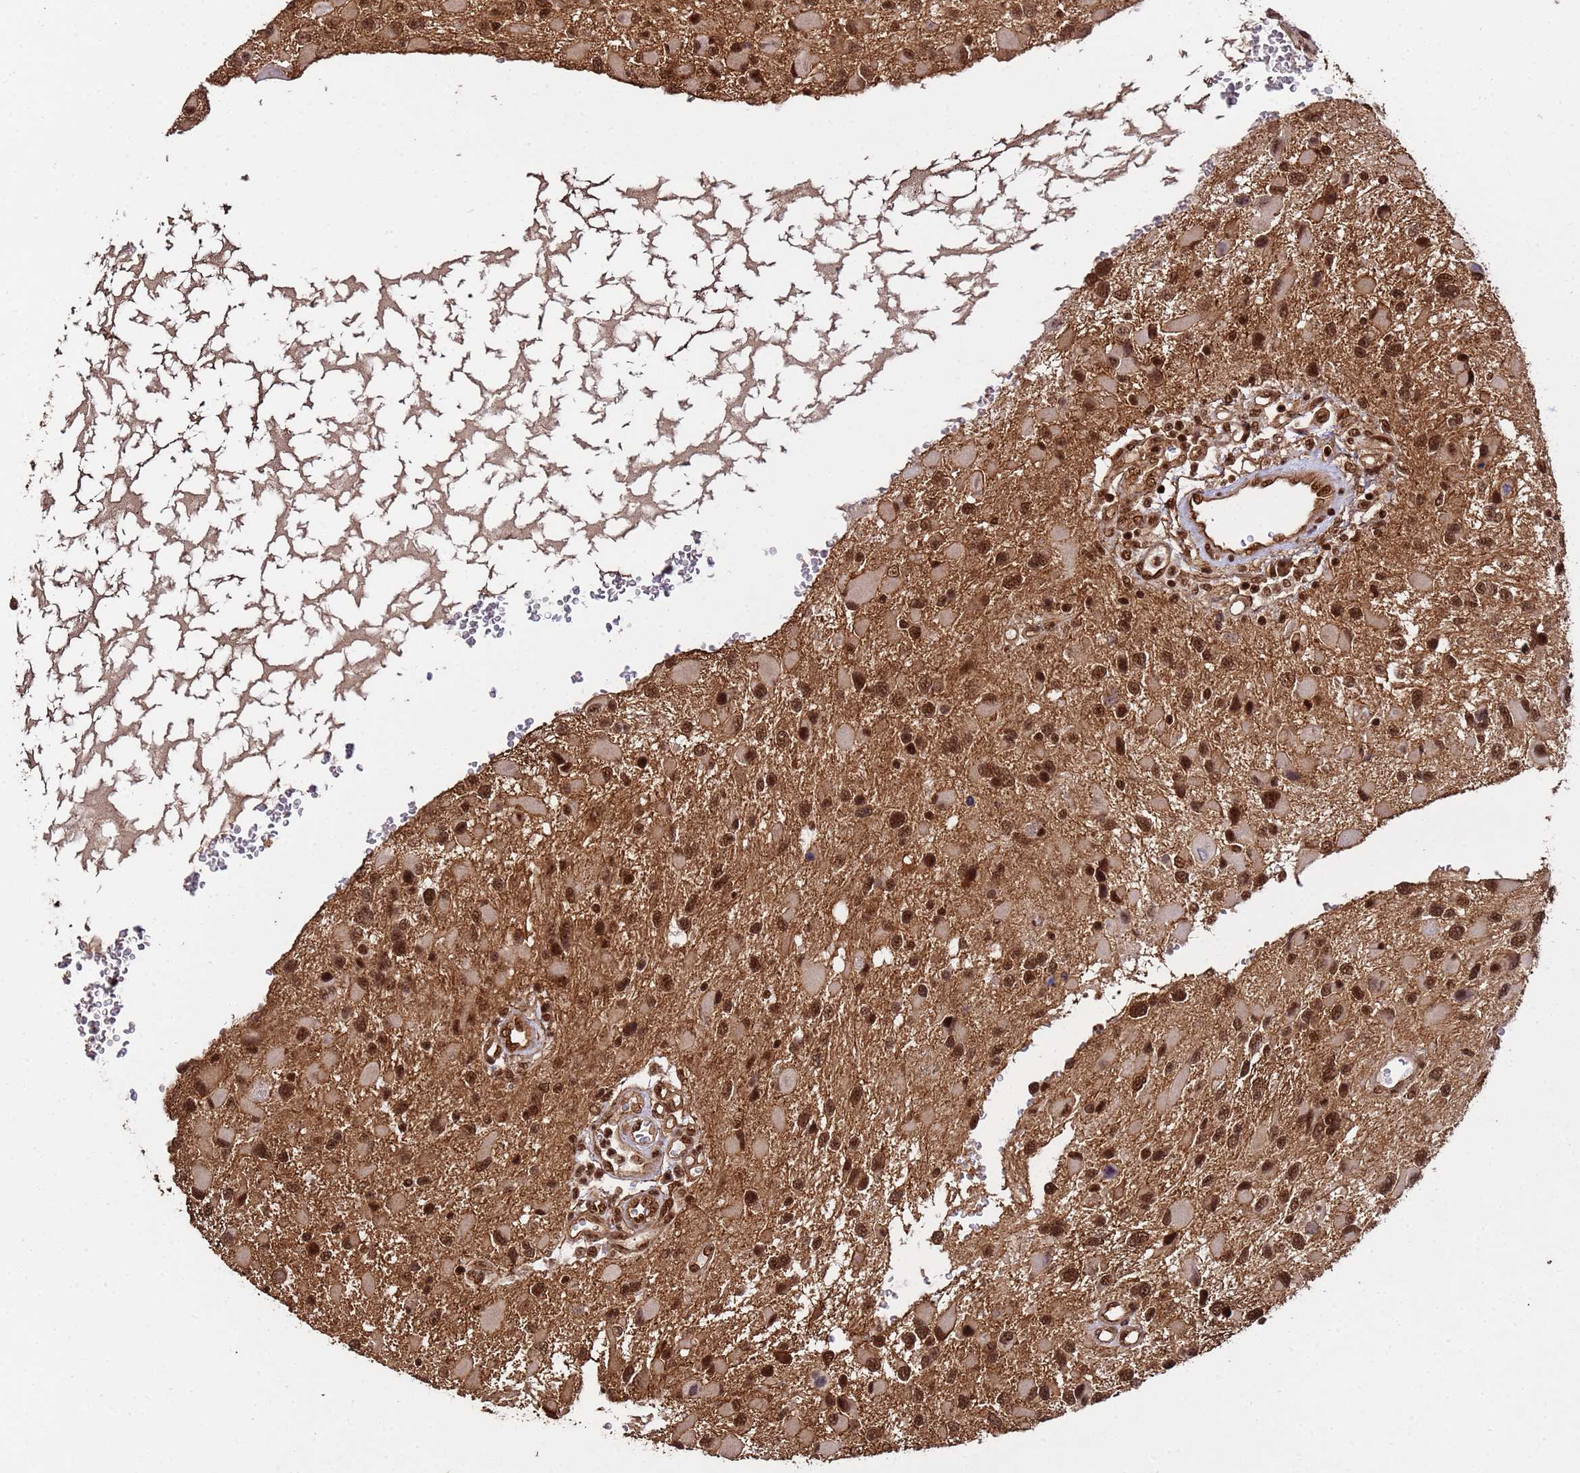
{"staining": {"intensity": "strong", "quantity": ">75%", "location": "cytoplasmic/membranous,nuclear"}, "tissue": "glioma", "cell_type": "Tumor cells", "image_type": "cancer", "snomed": [{"axis": "morphology", "description": "Glioma, malignant, High grade"}, {"axis": "topography", "description": "Brain"}], "caption": "Tumor cells reveal strong cytoplasmic/membranous and nuclear staining in approximately >75% of cells in malignant glioma (high-grade).", "gene": "SYF2", "patient": {"sex": "male", "age": 53}}